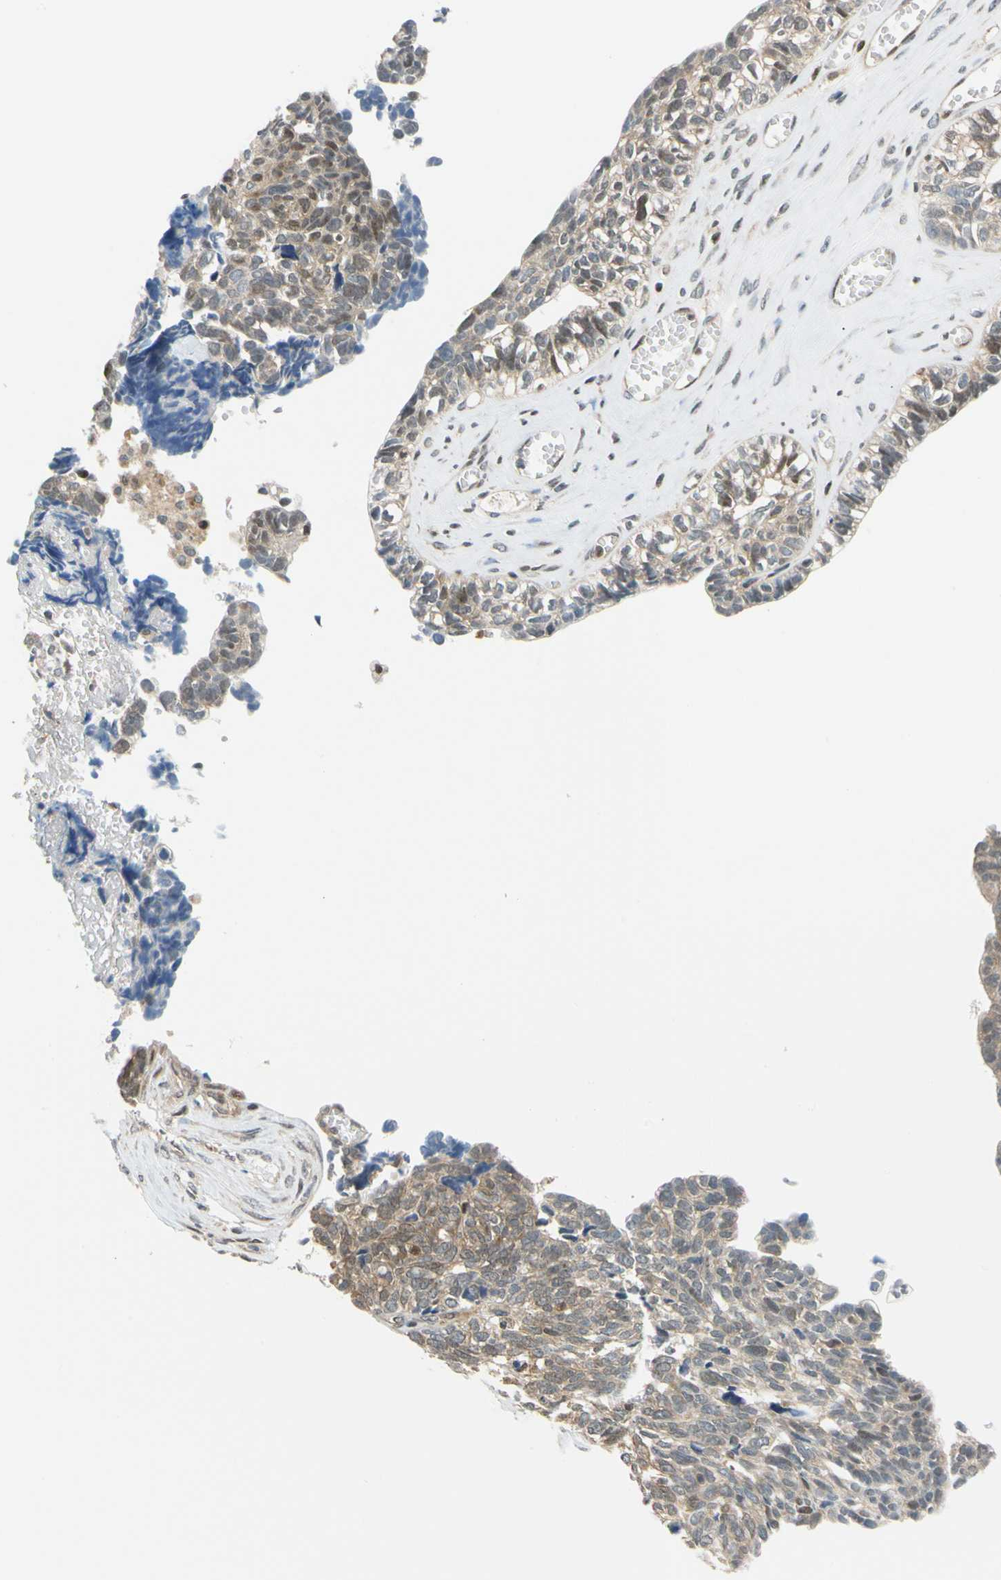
{"staining": {"intensity": "moderate", "quantity": "25%-75%", "location": "cytoplasmic/membranous"}, "tissue": "ovarian cancer", "cell_type": "Tumor cells", "image_type": "cancer", "snomed": [{"axis": "morphology", "description": "Cystadenocarcinoma, serous, NOS"}, {"axis": "topography", "description": "Ovary"}], "caption": "Immunohistochemical staining of human serous cystadenocarcinoma (ovarian) demonstrates medium levels of moderate cytoplasmic/membranous expression in approximately 25%-75% of tumor cells. Using DAB (3,3'-diaminobenzidine) (brown) and hematoxylin (blue) stains, captured at high magnification using brightfield microscopy.", "gene": "MAPK9", "patient": {"sex": "female", "age": 79}}